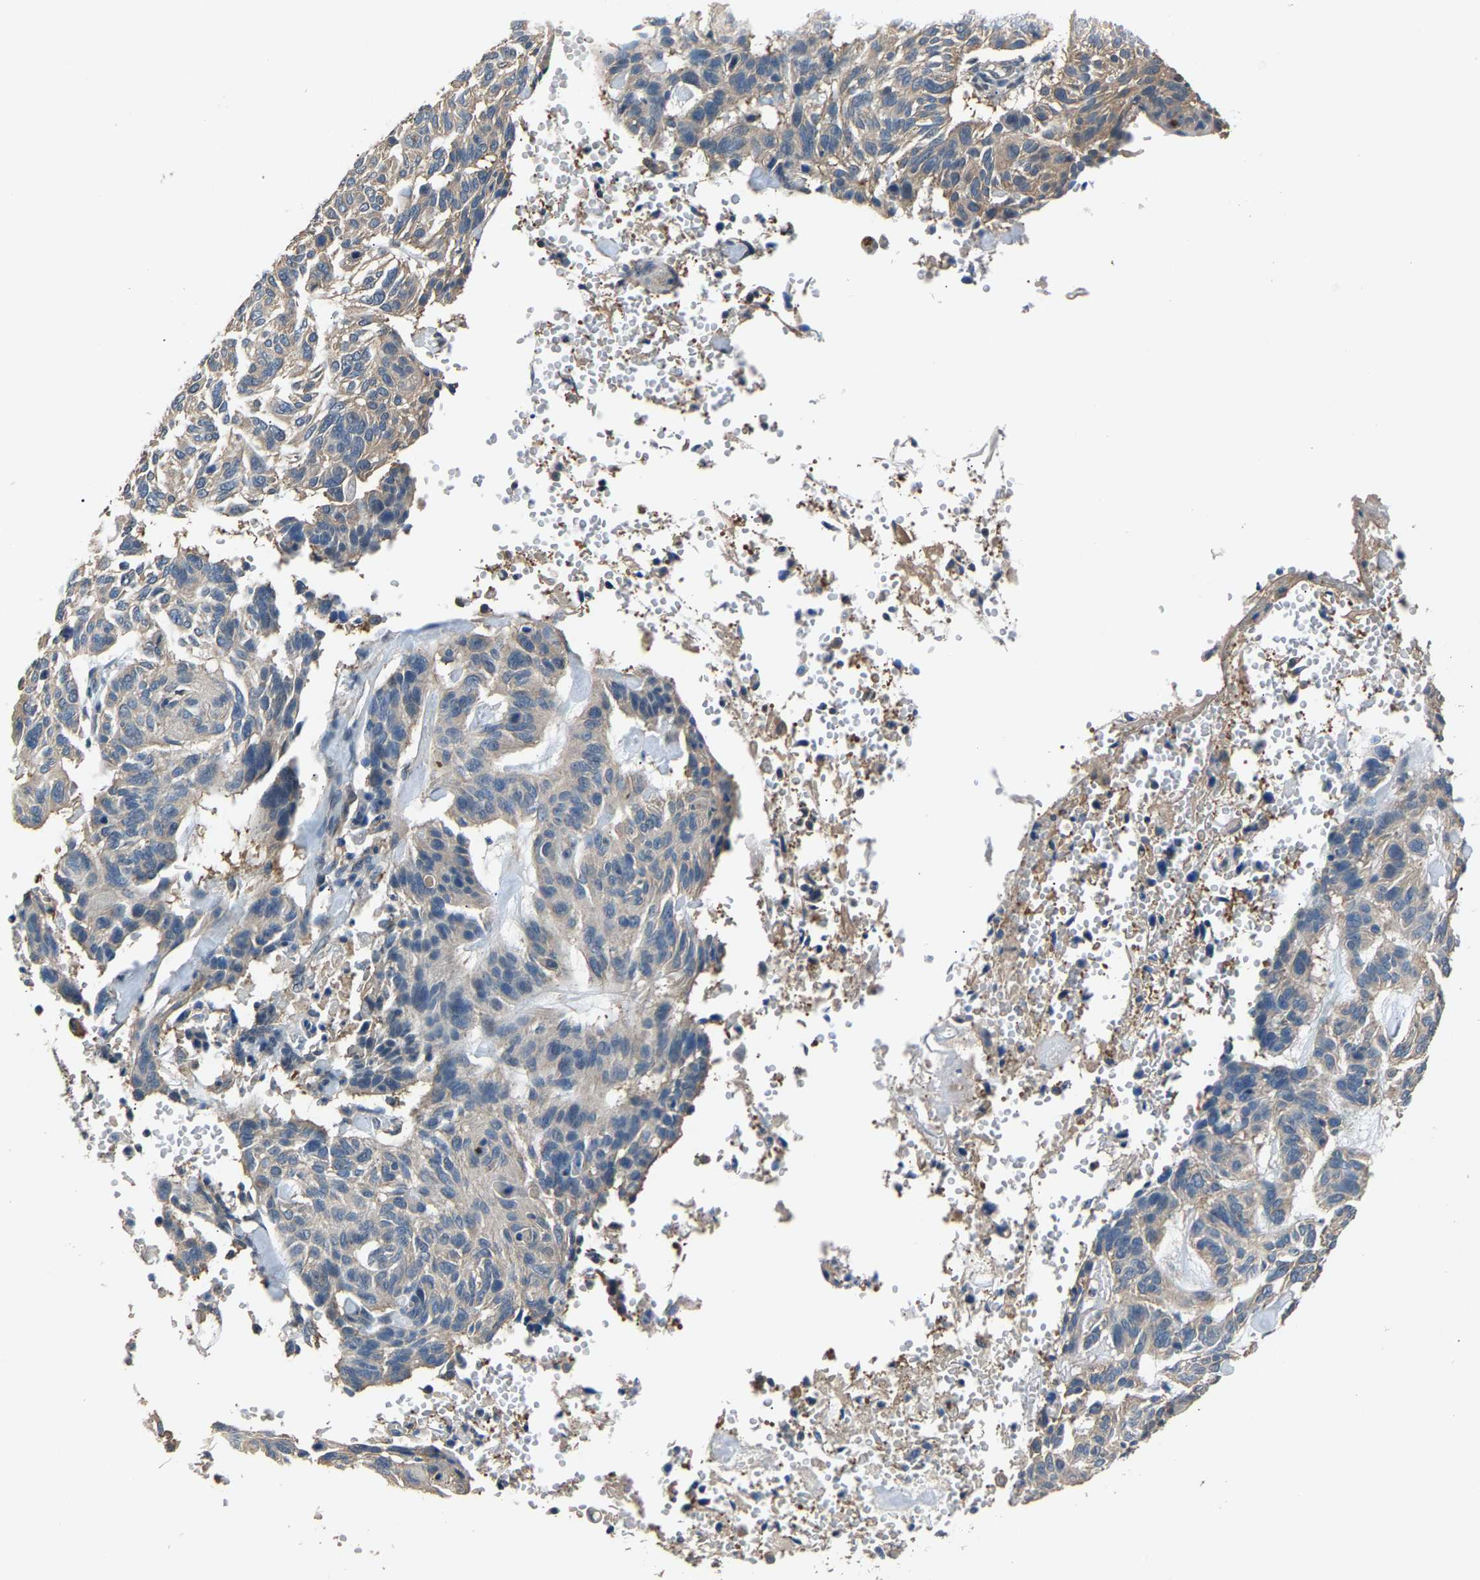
{"staining": {"intensity": "weak", "quantity": "<25%", "location": "cytoplasmic/membranous"}, "tissue": "skin cancer", "cell_type": "Tumor cells", "image_type": "cancer", "snomed": [{"axis": "morphology", "description": "Basal cell carcinoma"}, {"axis": "topography", "description": "Skin"}], "caption": "There is no significant staining in tumor cells of skin cancer (basal cell carcinoma).", "gene": "ABCC9", "patient": {"sex": "male", "age": 85}}